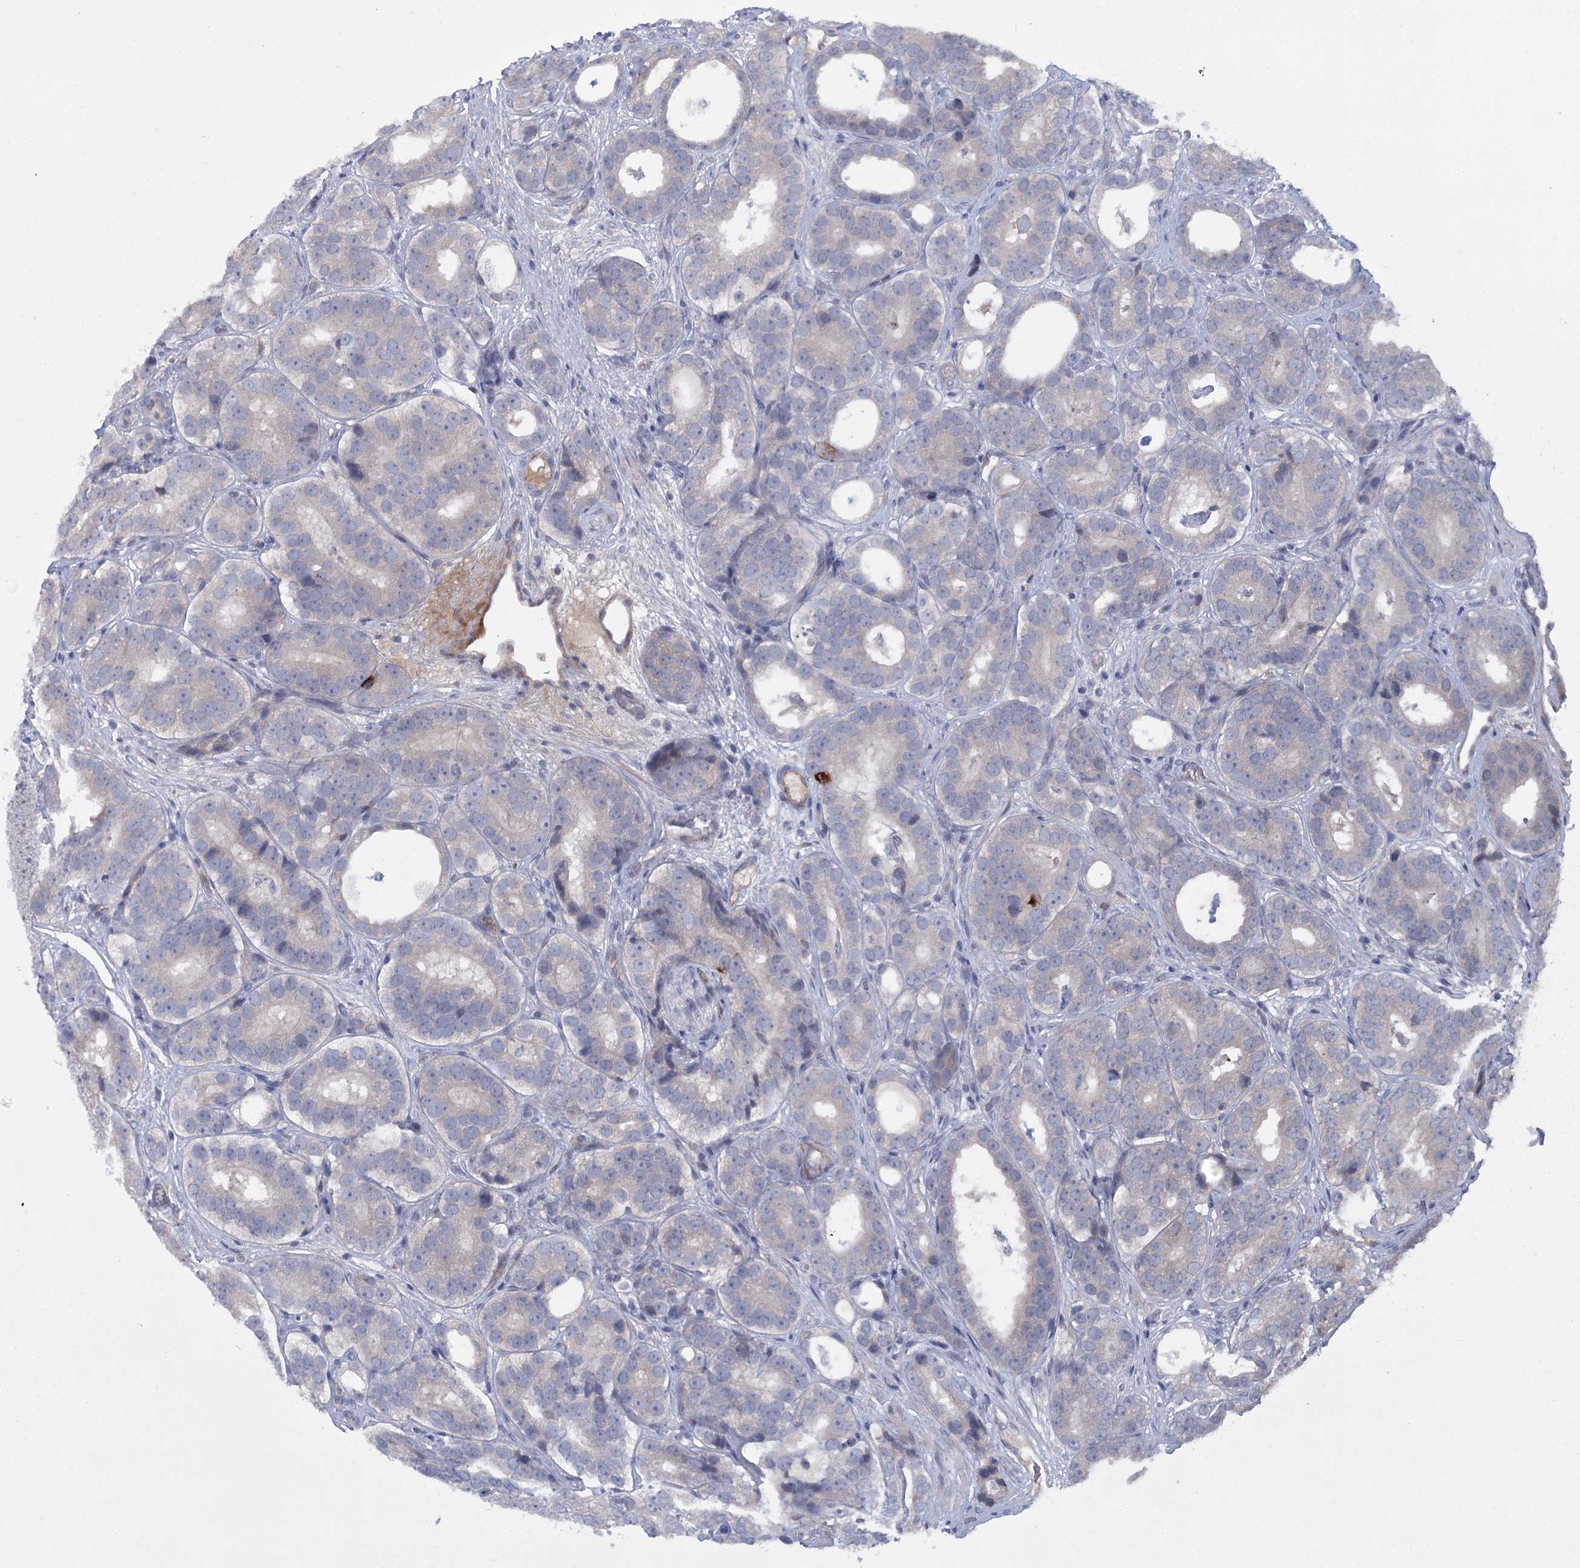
{"staining": {"intensity": "negative", "quantity": "none", "location": "none"}, "tissue": "prostate cancer", "cell_type": "Tumor cells", "image_type": "cancer", "snomed": [{"axis": "morphology", "description": "Adenocarcinoma, High grade"}, {"axis": "topography", "description": "Prostate"}], "caption": "Protein analysis of prostate cancer (adenocarcinoma (high-grade)) demonstrates no significant staining in tumor cells. (DAB (3,3'-diaminobenzidine) immunohistochemistry visualized using brightfield microscopy, high magnification).", "gene": "LRRC14B", "patient": {"sex": "male", "age": 56}}